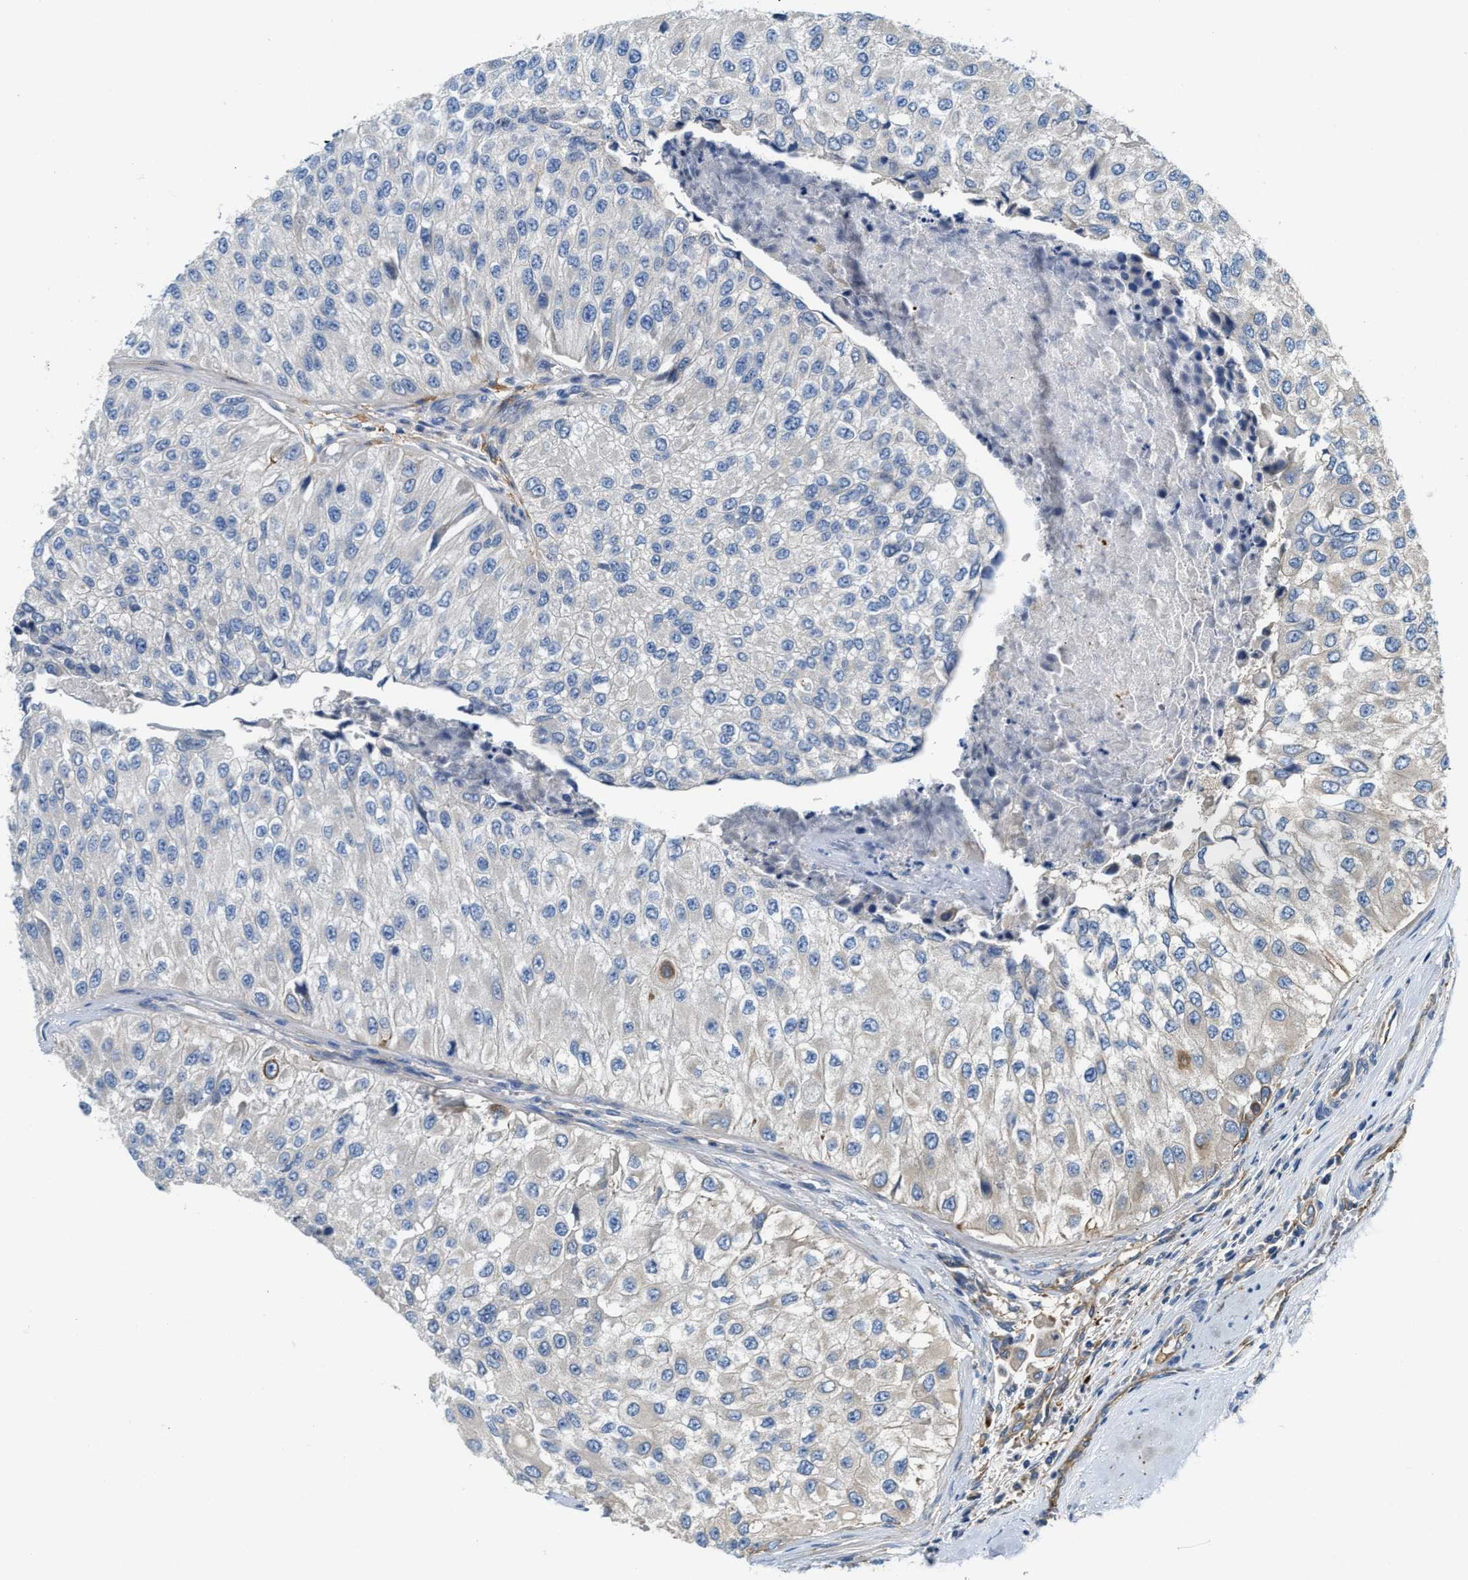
{"staining": {"intensity": "negative", "quantity": "none", "location": "none"}, "tissue": "urothelial cancer", "cell_type": "Tumor cells", "image_type": "cancer", "snomed": [{"axis": "morphology", "description": "Urothelial carcinoma, High grade"}, {"axis": "topography", "description": "Kidney"}, {"axis": "topography", "description": "Urinary bladder"}], "caption": "Urothelial carcinoma (high-grade) stained for a protein using IHC shows no staining tumor cells.", "gene": "NSUN7", "patient": {"sex": "male", "age": 77}}